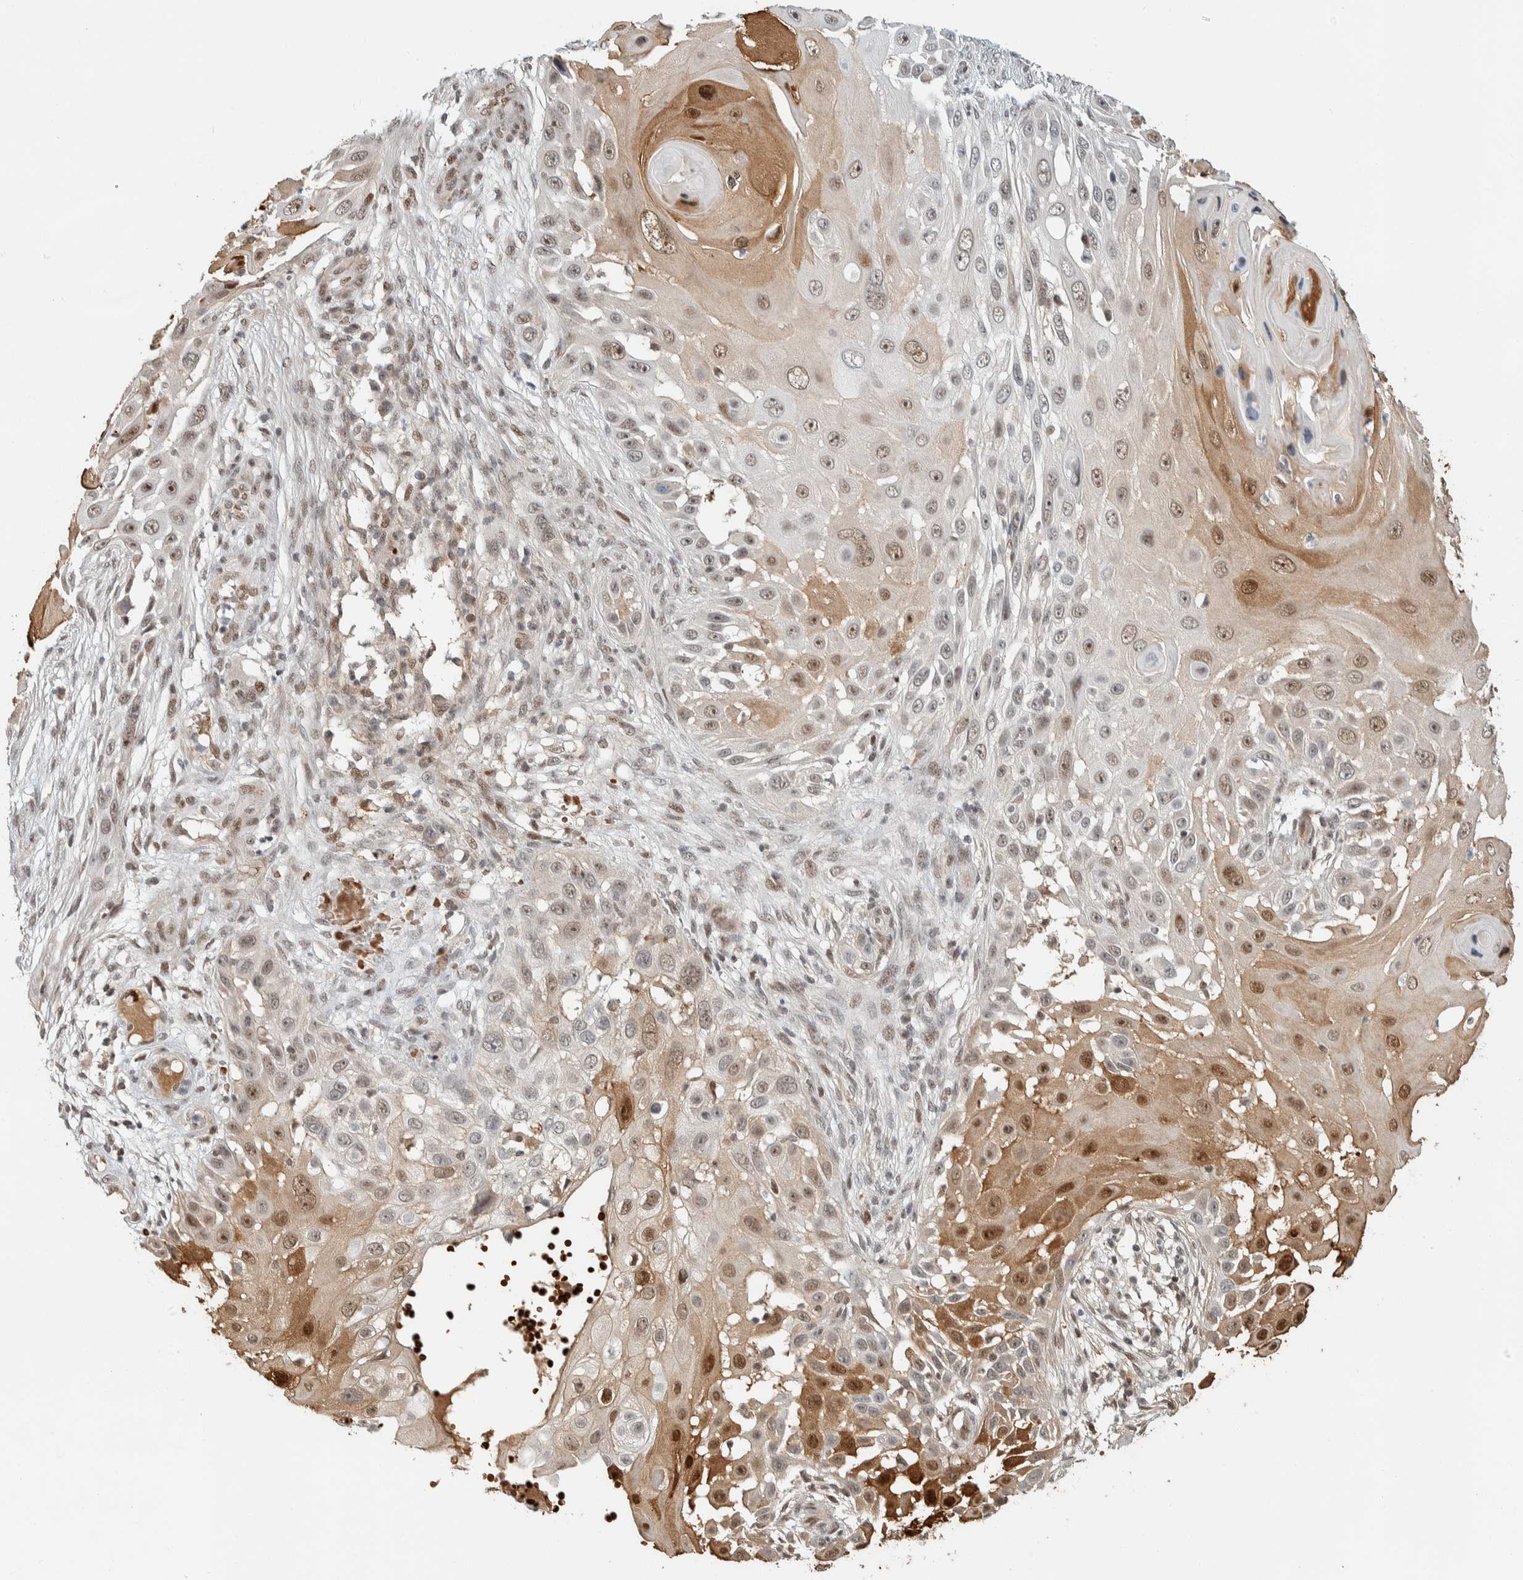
{"staining": {"intensity": "moderate", "quantity": ">75%", "location": "nuclear"}, "tissue": "skin cancer", "cell_type": "Tumor cells", "image_type": "cancer", "snomed": [{"axis": "morphology", "description": "Squamous cell carcinoma, NOS"}, {"axis": "topography", "description": "Skin"}], "caption": "Immunohistochemical staining of human squamous cell carcinoma (skin) demonstrates moderate nuclear protein expression in about >75% of tumor cells.", "gene": "ZBTB2", "patient": {"sex": "female", "age": 44}}